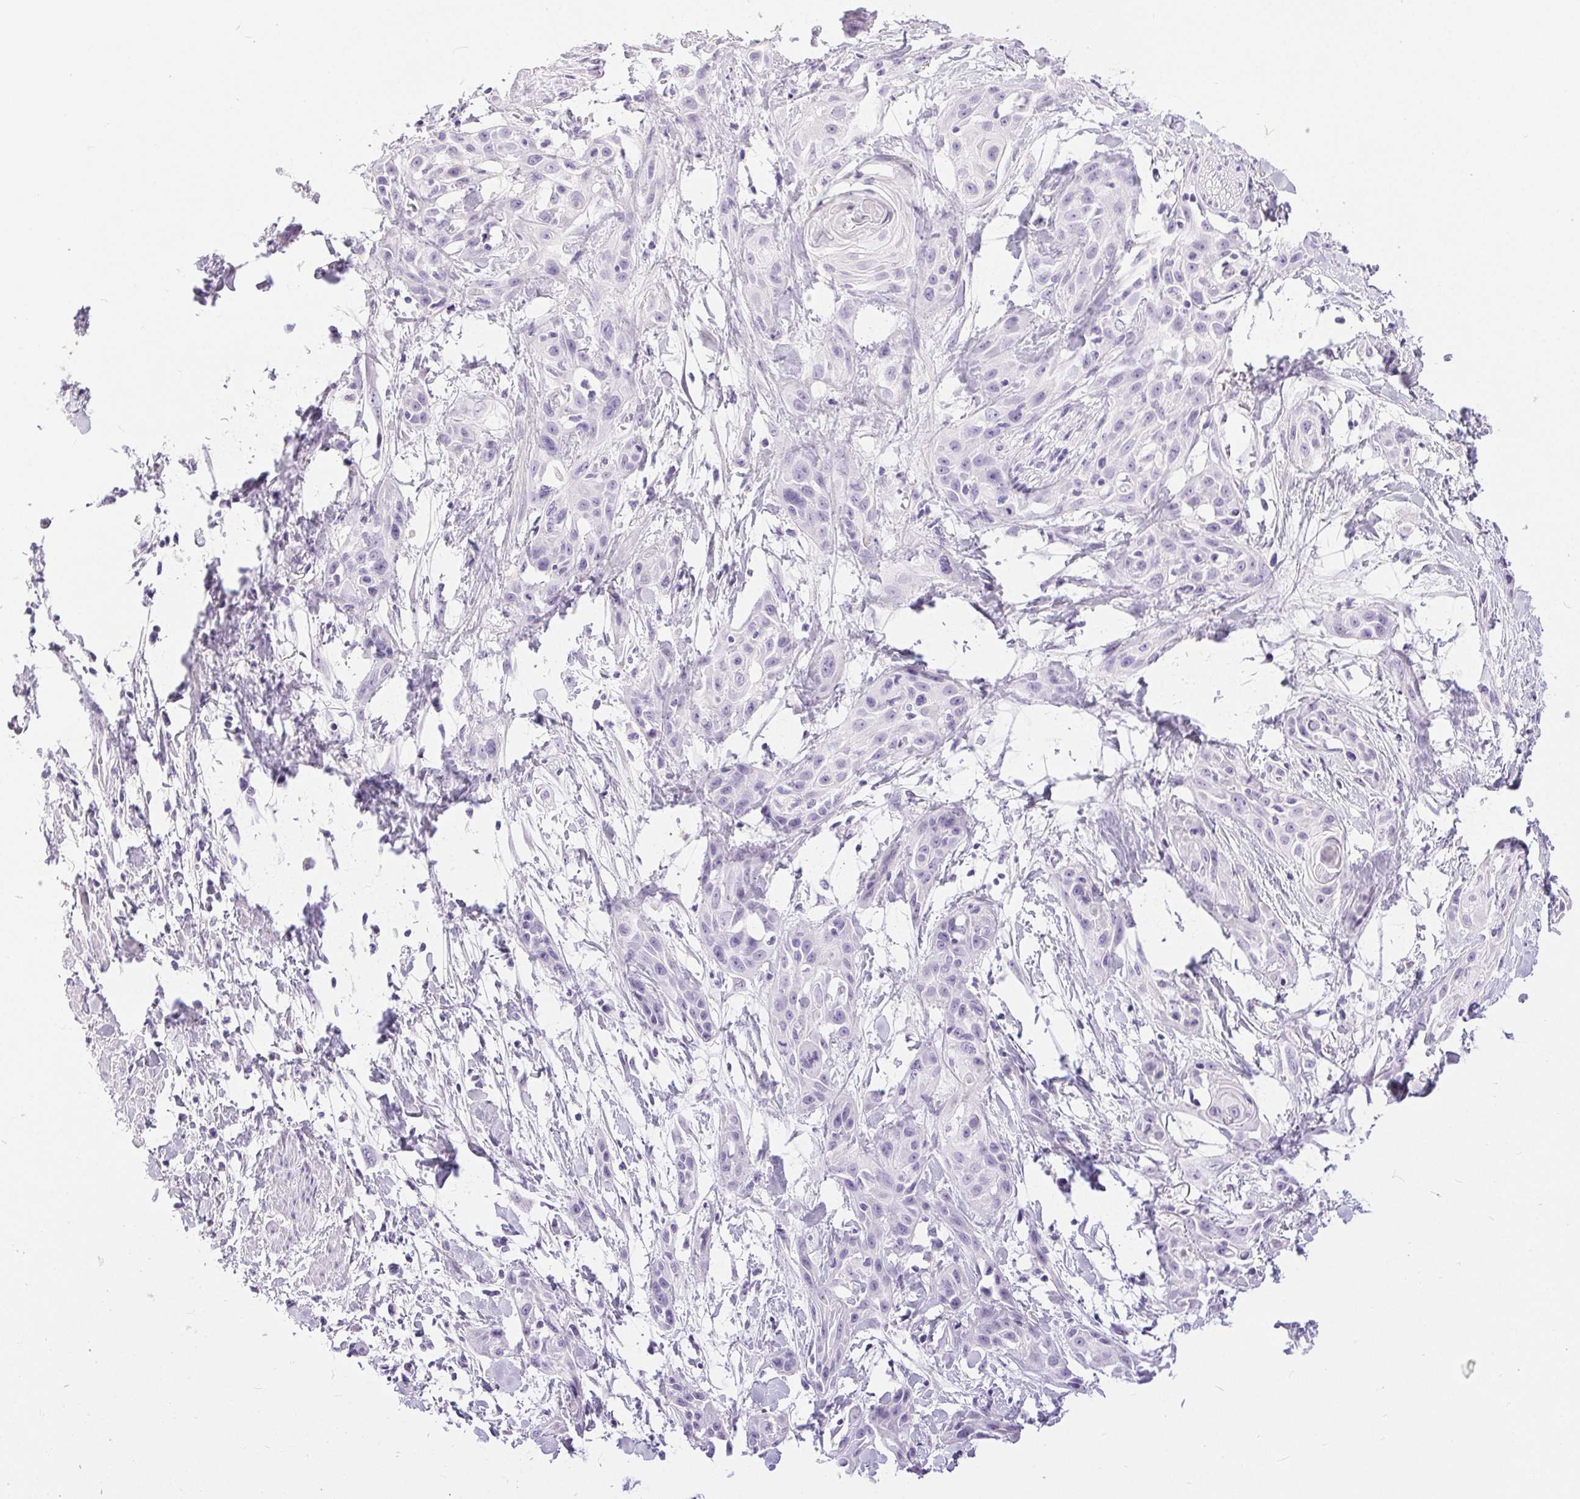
{"staining": {"intensity": "negative", "quantity": "none", "location": "none"}, "tissue": "skin cancer", "cell_type": "Tumor cells", "image_type": "cancer", "snomed": [{"axis": "morphology", "description": "Squamous cell carcinoma, NOS"}, {"axis": "topography", "description": "Skin"}, {"axis": "topography", "description": "Anal"}], "caption": "Image shows no protein staining in tumor cells of skin cancer tissue.", "gene": "XDH", "patient": {"sex": "male", "age": 64}}